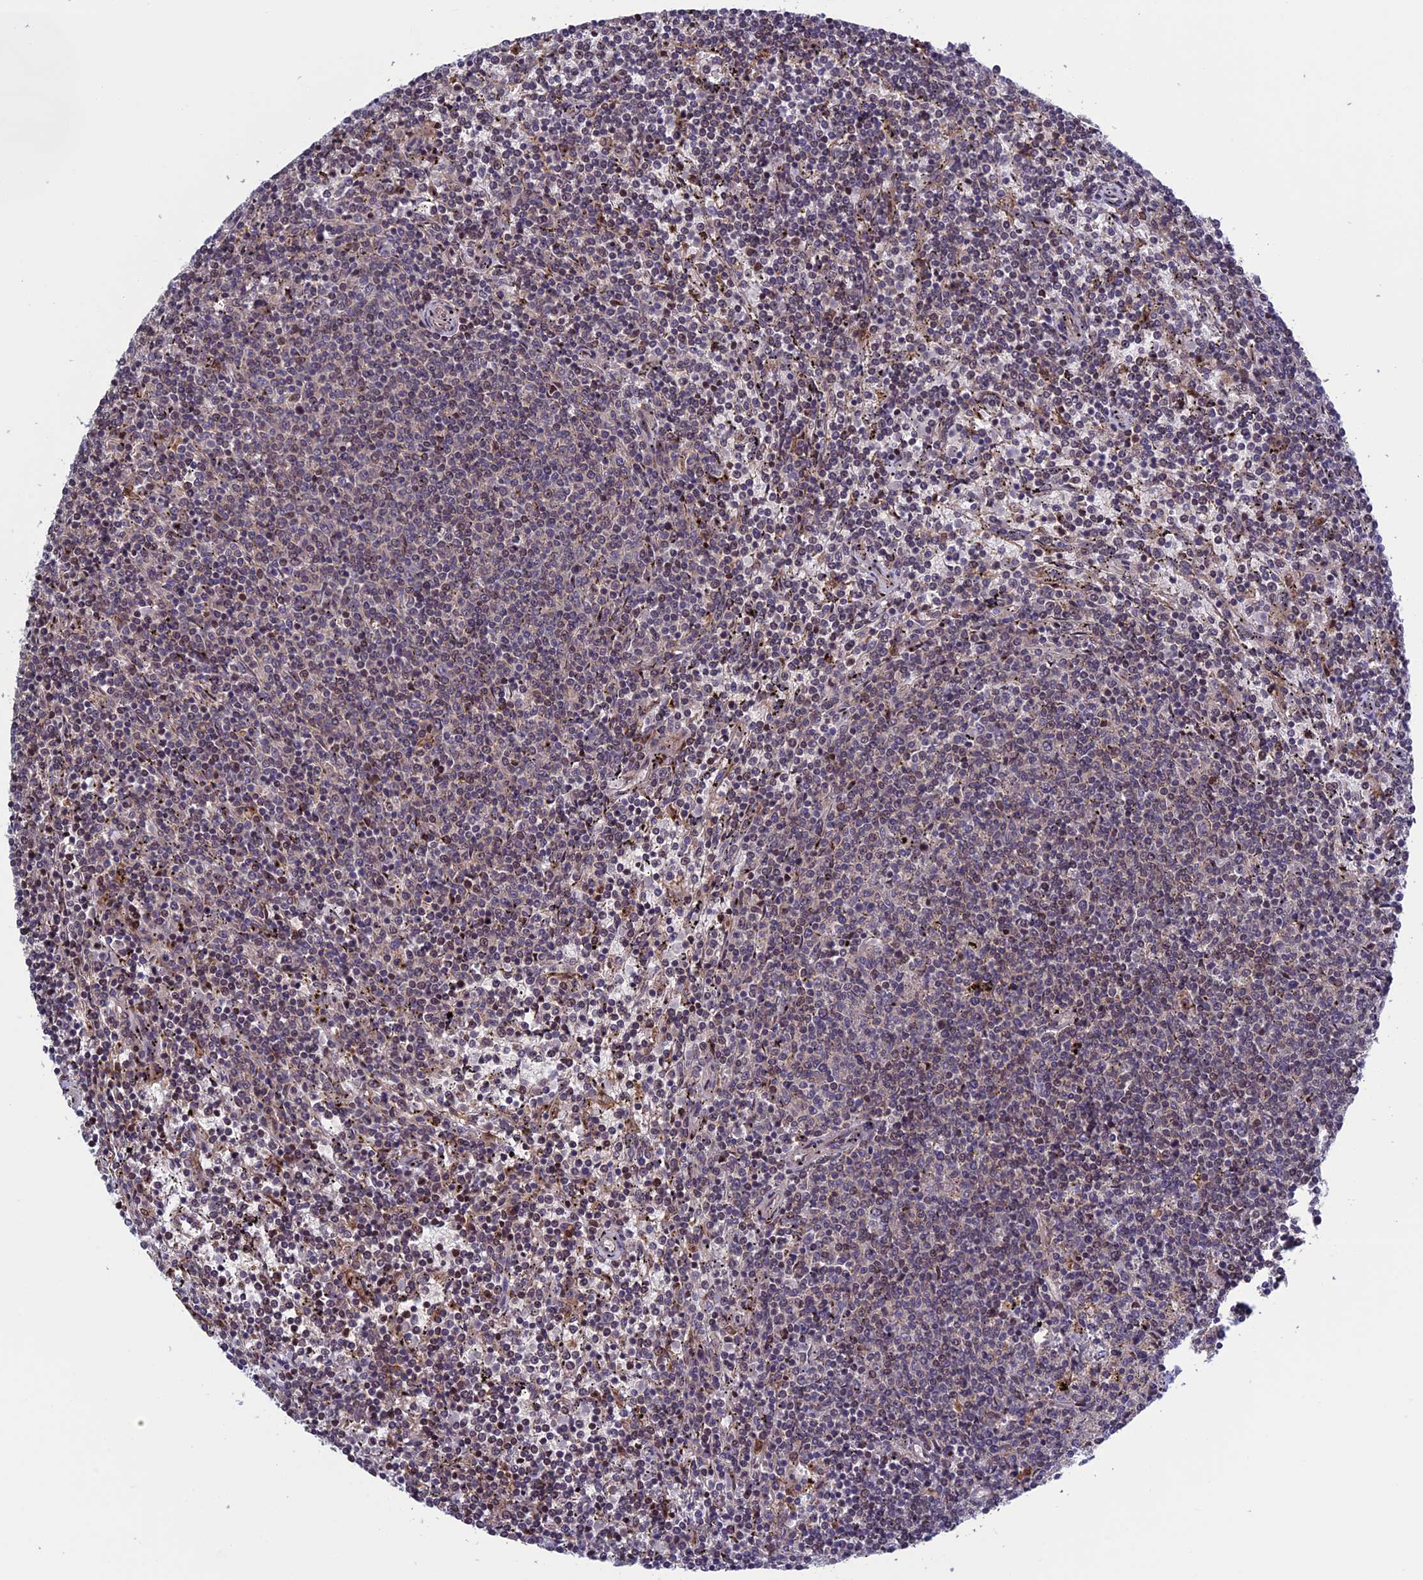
{"staining": {"intensity": "weak", "quantity": "<25%", "location": "cytoplasmic/membranous"}, "tissue": "lymphoma", "cell_type": "Tumor cells", "image_type": "cancer", "snomed": [{"axis": "morphology", "description": "Malignant lymphoma, non-Hodgkin's type, Low grade"}, {"axis": "topography", "description": "Spleen"}], "caption": "This image is of lymphoma stained with immunohistochemistry to label a protein in brown with the nuclei are counter-stained blue. There is no positivity in tumor cells.", "gene": "FADS1", "patient": {"sex": "female", "age": 50}}